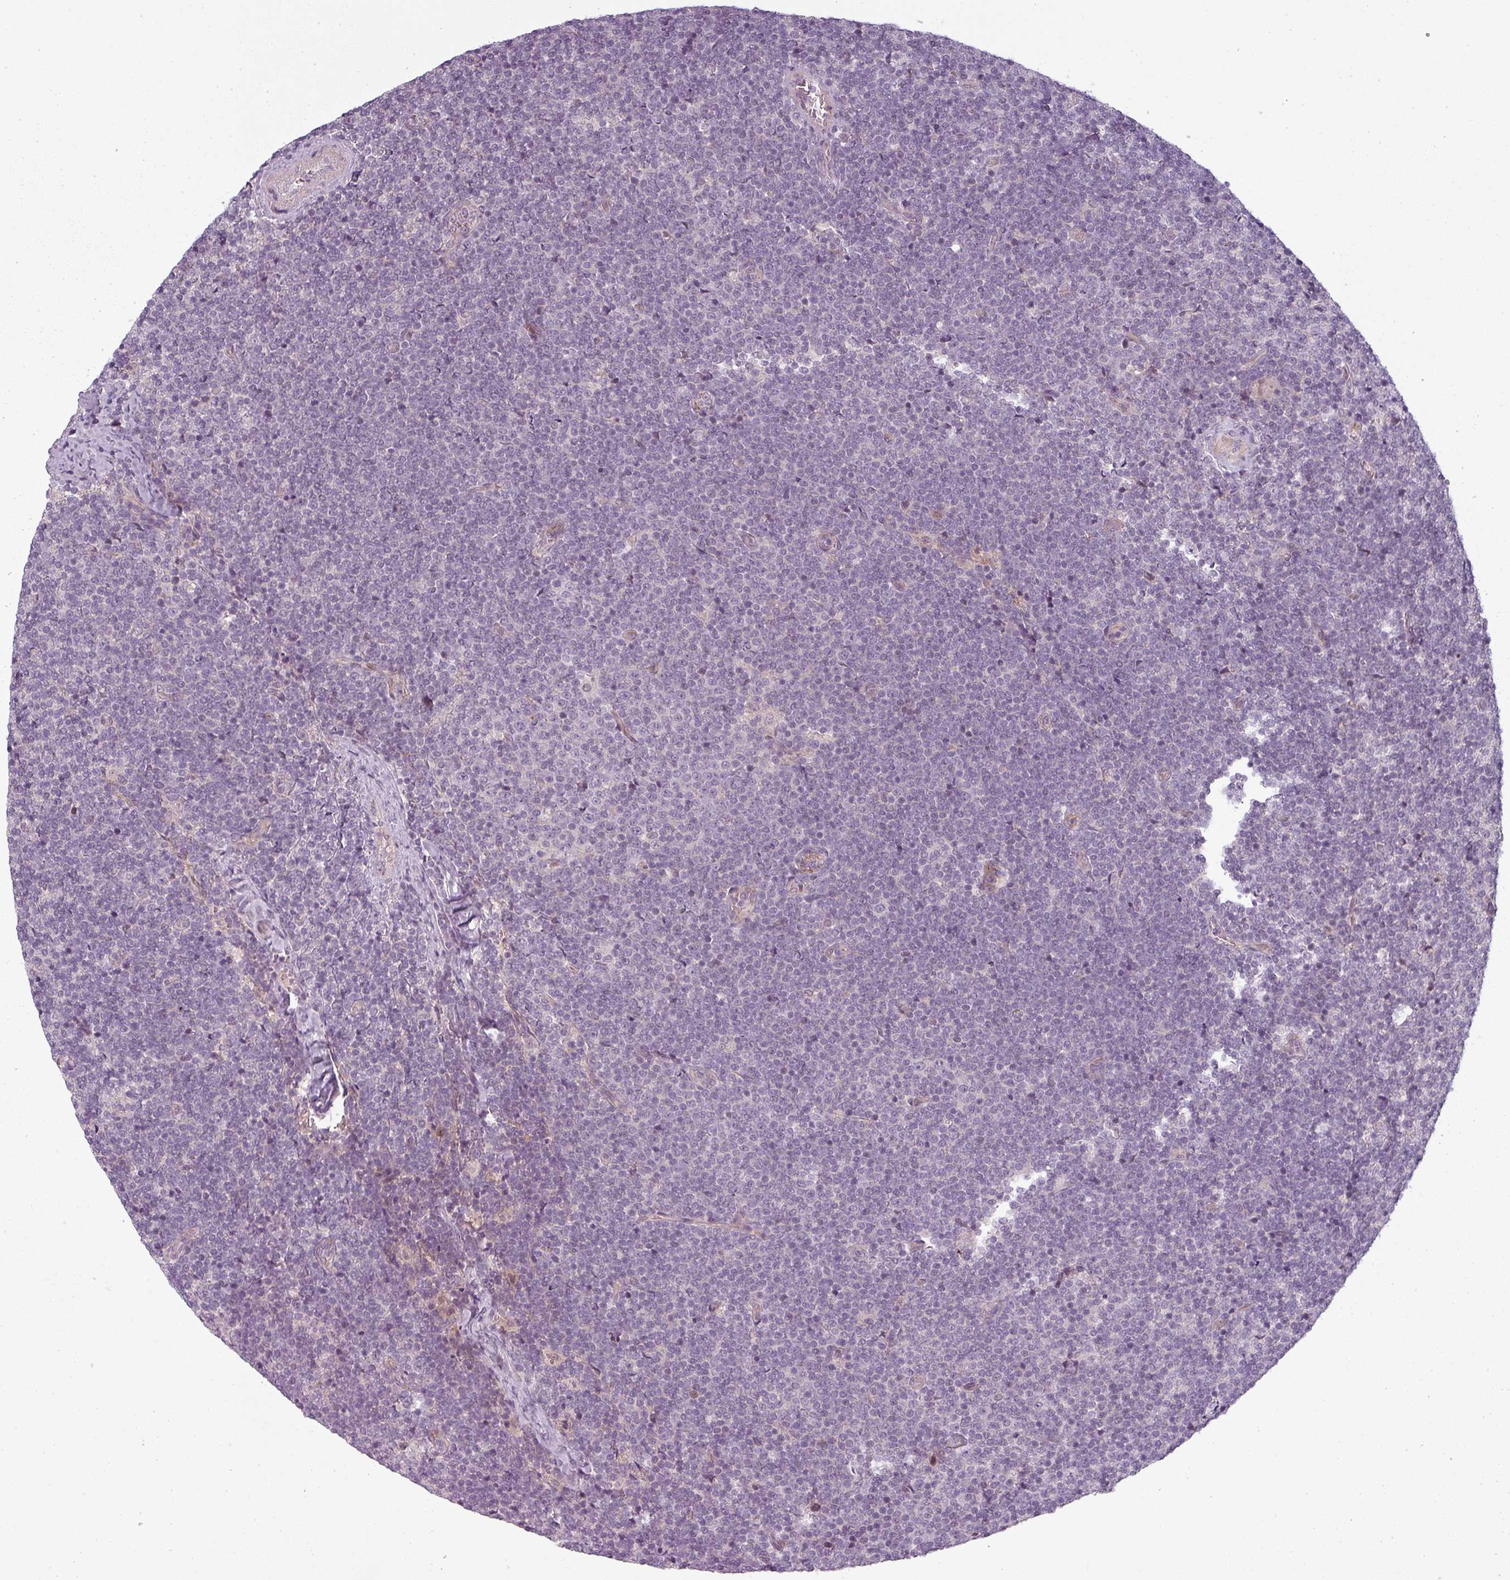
{"staining": {"intensity": "negative", "quantity": "none", "location": "none"}, "tissue": "lymphoma", "cell_type": "Tumor cells", "image_type": "cancer", "snomed": [{"axis": "morphology", "description": "Malignant lymphoma, non-Hodgkin's type, Low grade"}, {"axis": "topography", "description": "Lymph node"}], "caption": "The image reveals no staining of tumor cells in lymphoma.", "gene": "SLC16A9", "patient": {"sex": "male", "age": 48}}